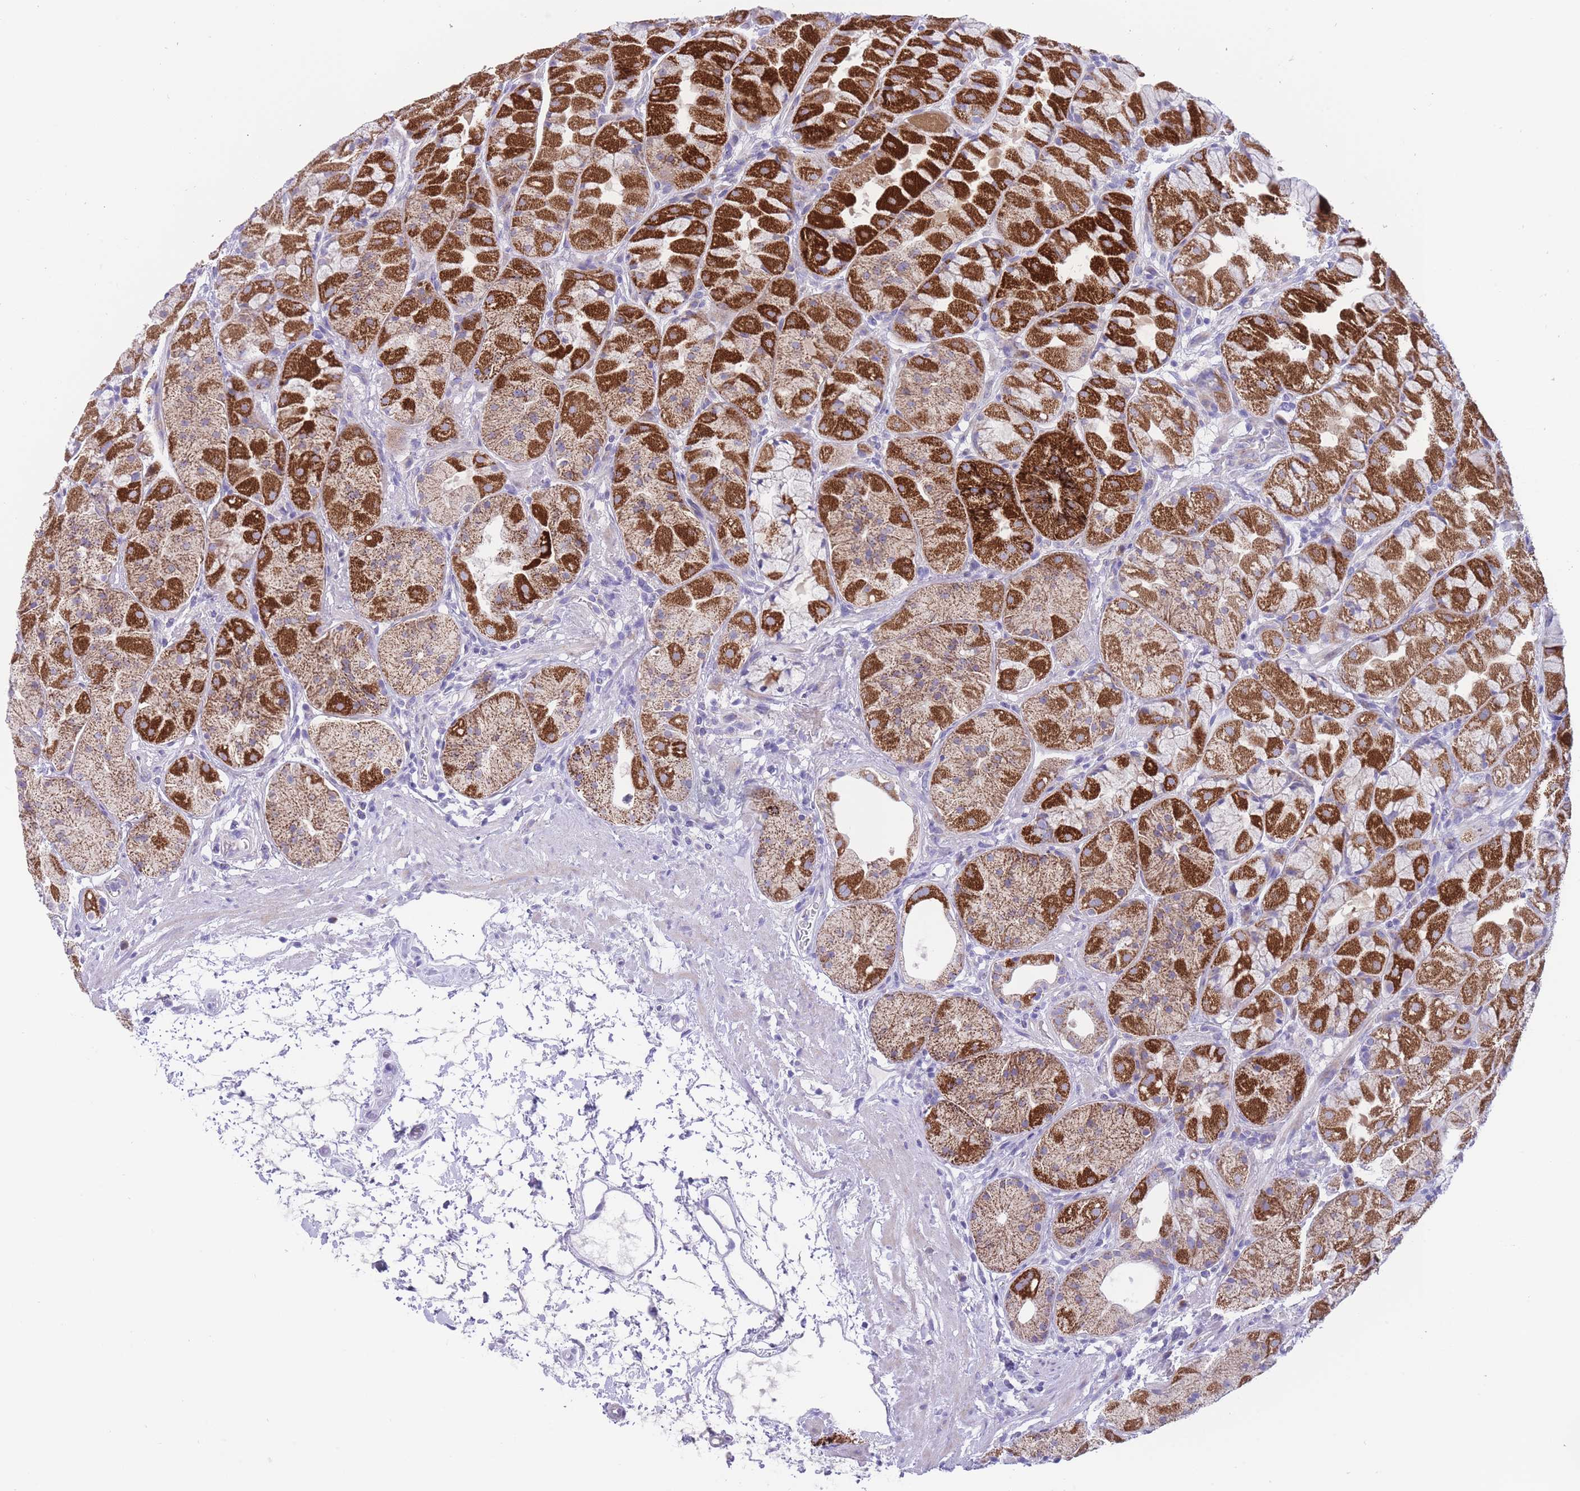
{"staining": {"intensity": "strong", "quantity": "25%-75%", "location": "cytoplasmic/membranous"}, "tissue": "stomach", "cell_type": "Glandular cells", "image_type": "normal", "snomed": [{"axis": "morphology", "description": "Normal tissue, NOS"}, {"axis": "topography", "description": "Stomach"}], "caption": "Approximately 25%-75% of glandular cells in unremarkable human stomach display strong cytoplasmic/membranous protein staining as visualized by brown immunohistochemical staining.", "gene": "QTRT1", "patient": {"sex": "male", "age": 57}}